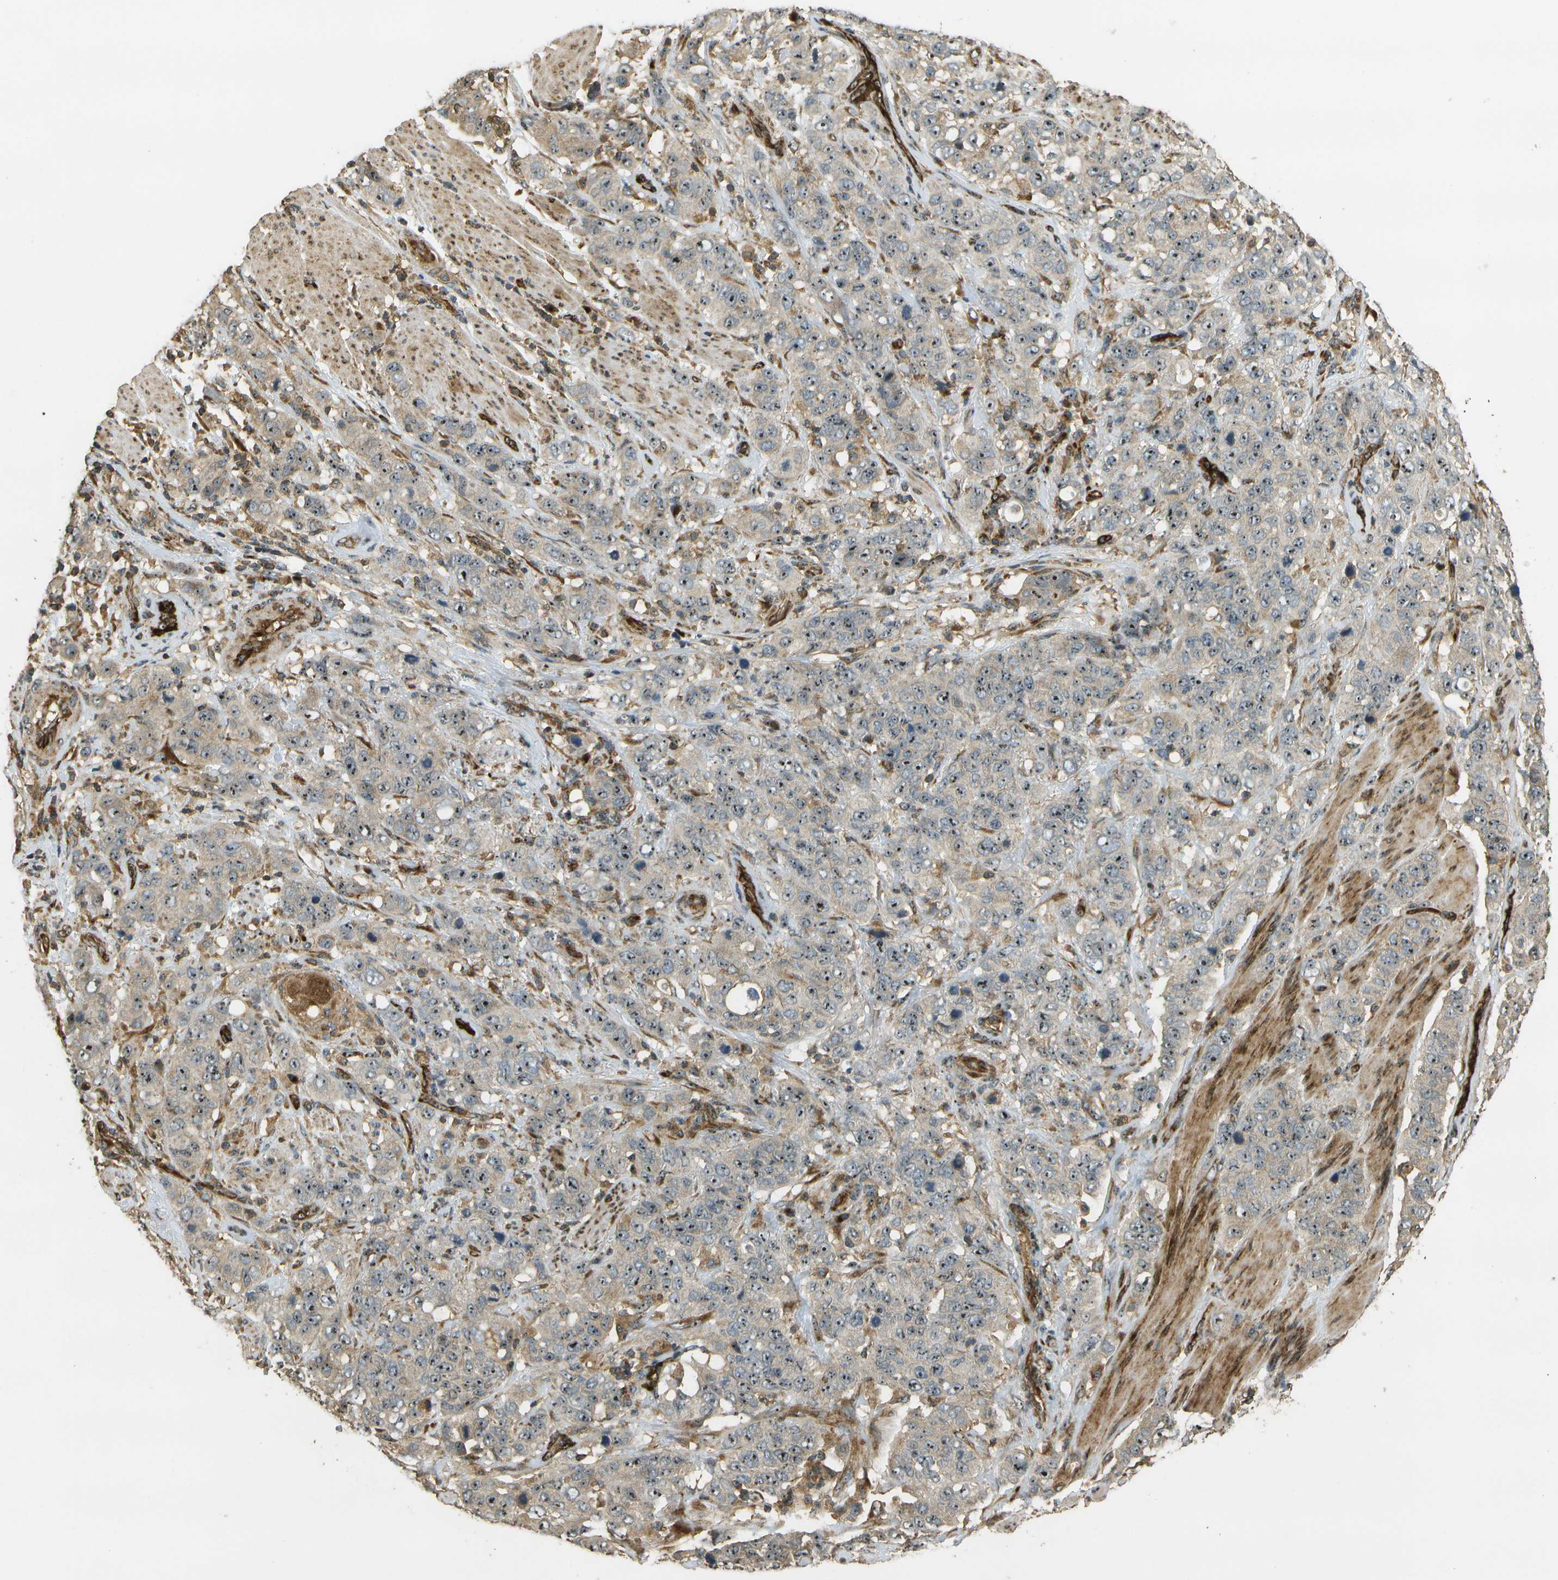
{"staining": {"intensity": "moderate", "quantity": ">75%", "location": "cytoplasmic/membranous,nuclear"}, "tissue": "stomach cancer", "cell_type": "Tumor cells", "image_type": "cancer", "snomed": [{"axis": "morphology", "description": "Adenocarcinoma, NOS"}, {"axis": "topography", "description": "Stomach"}], "caption": "Immunohistochemistry histopathology image of human stomach cancer (adenocarcinoma) stained for a protein (brown), which exhibits medium levels of moderate cytoplasmic/membranous and nuclear staining in approximately >75% of tumor cells.", "gene": "LRP12", "patient": {"sex": "male", "age": 48}}